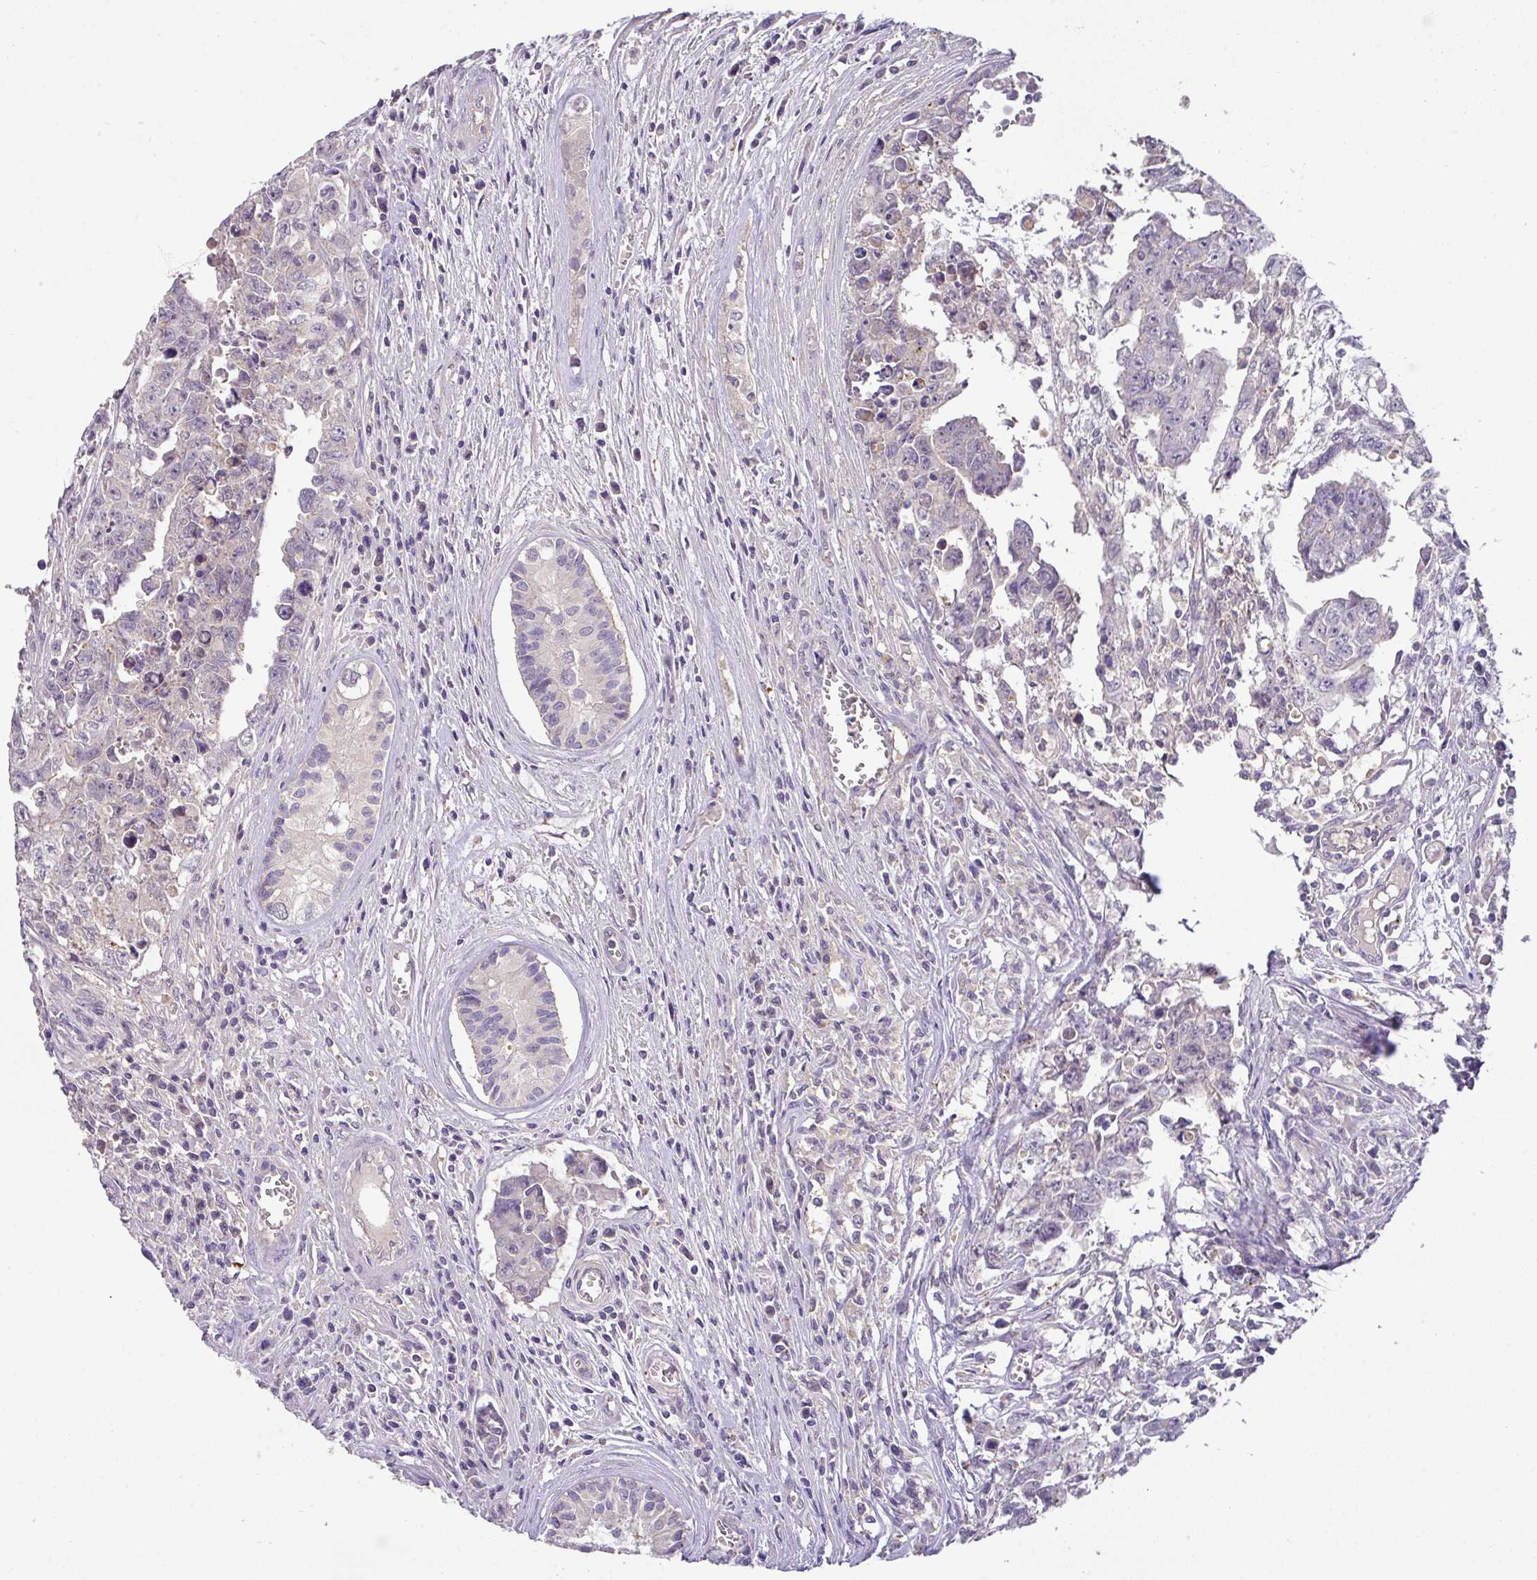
{"staining": {"intensity": "negative", "quantity": "none", "location": "none"}, "tissue": "testis cancer", "cell_type": "Tumor cells", "image_type": "cancer", "snomed": [{"axis": "morphology", "description": "Carcinoma, Embryonal, NOS"}, {"axis": "topography", "description": "Testis"}], "caption": "Histopathology image shows no significant protein expression in tumor cells of embryonal carcinoma (testis).", "gene": "HOXC13", "patient": {"sex": "male", "age": 24}}